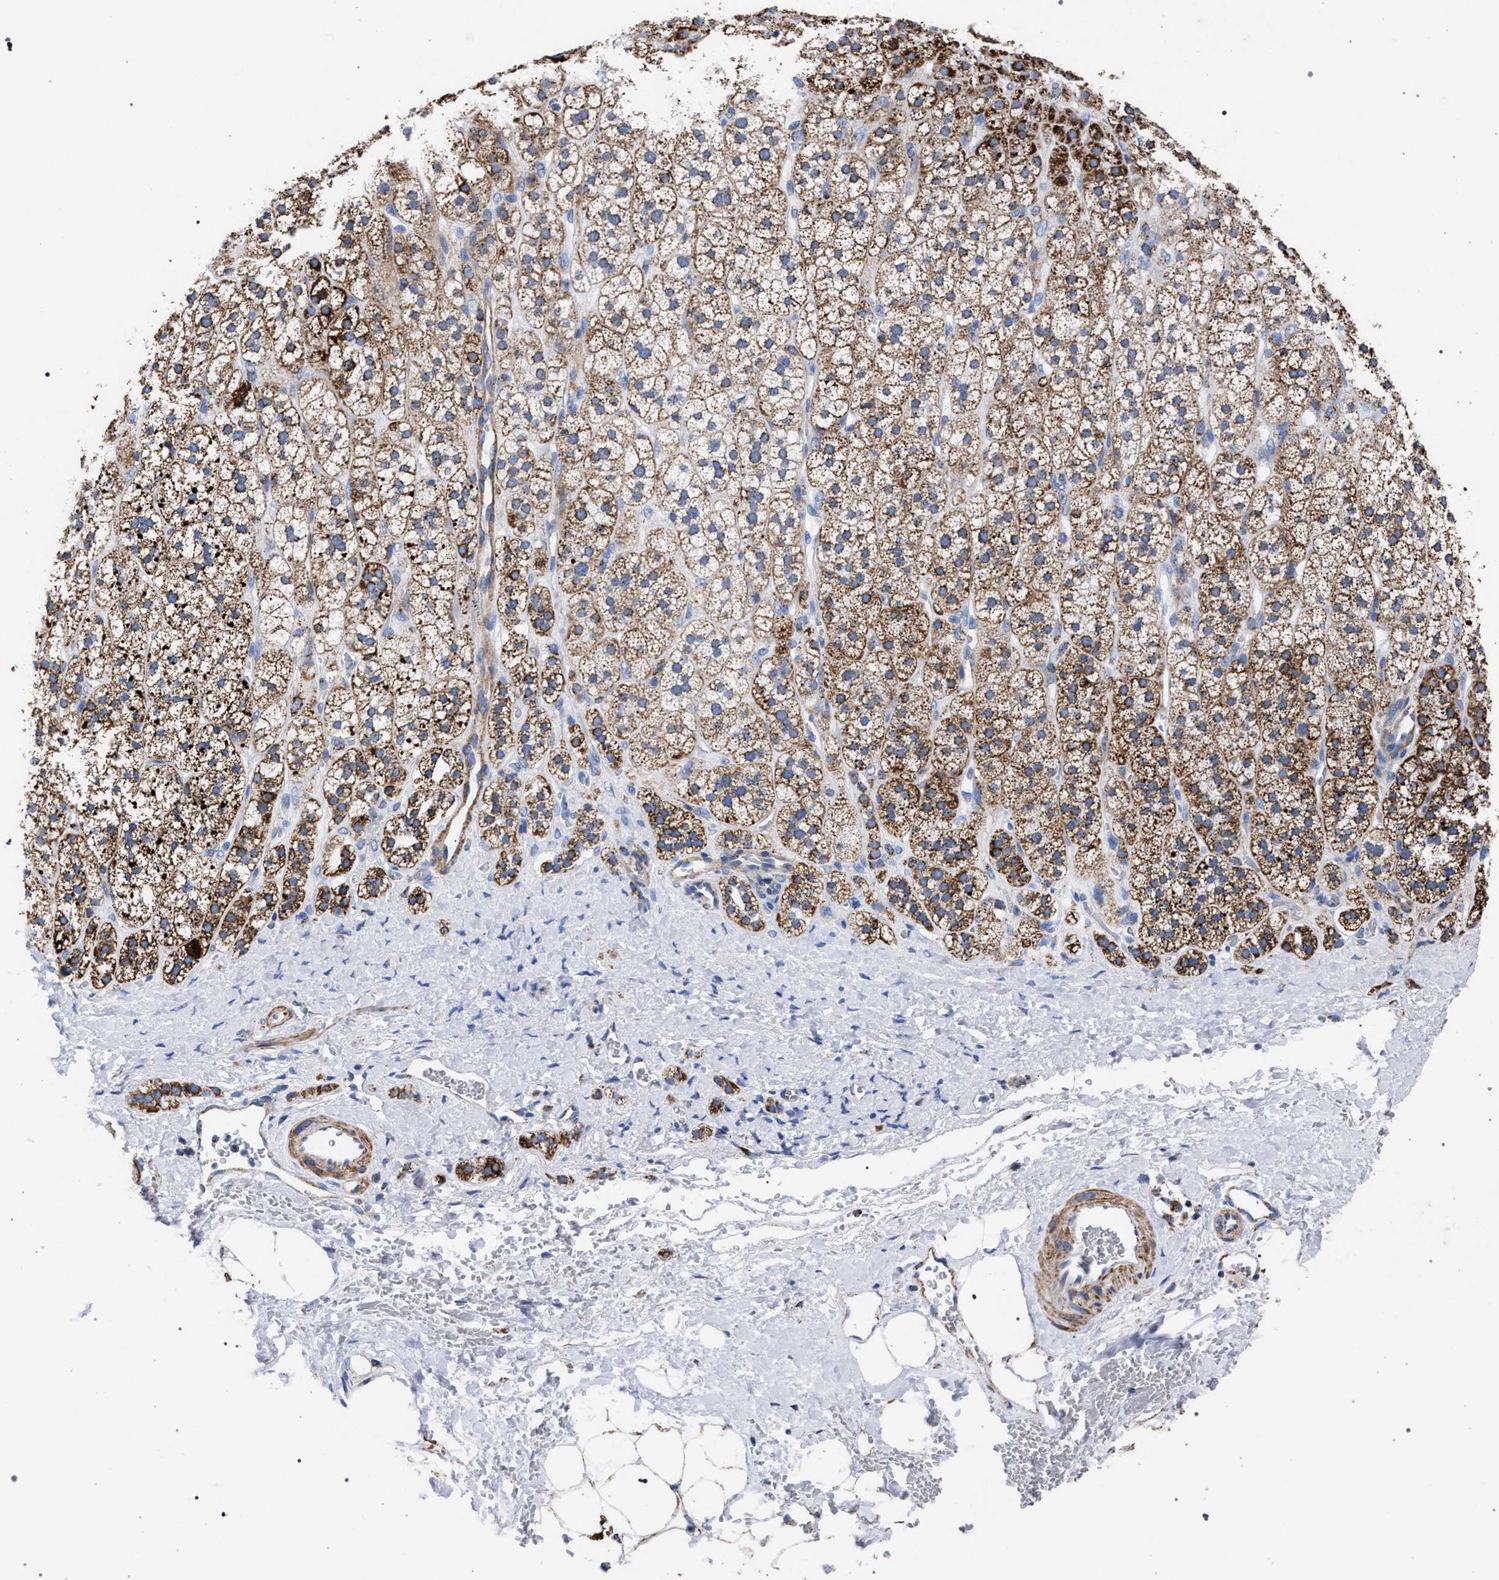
{"staining": {"intensity": "strong", "quantity": ">75%", "location": "cytoplasmic/membranous"}, "tissue": "adrenal gland", "cell_type": "Glandular cells", "image_type": "normal", "snomed": [{"axis": "morphology", "description": "Normal tissue, NOS"}, {"axis": "topography", "description": "Adrenal gland"}], "caption": "Strong cytoplasmic/membranous protein expression is present in about >75% of glandular cells in adrenal gland. The staining was performed using DAB to visualize the protein expression in brown, while the nuclei were stained in blue with hematoxylin (Magnification: 20x).", "gene": "ACADS", "patient": {"sex": "male", "age": 56}}